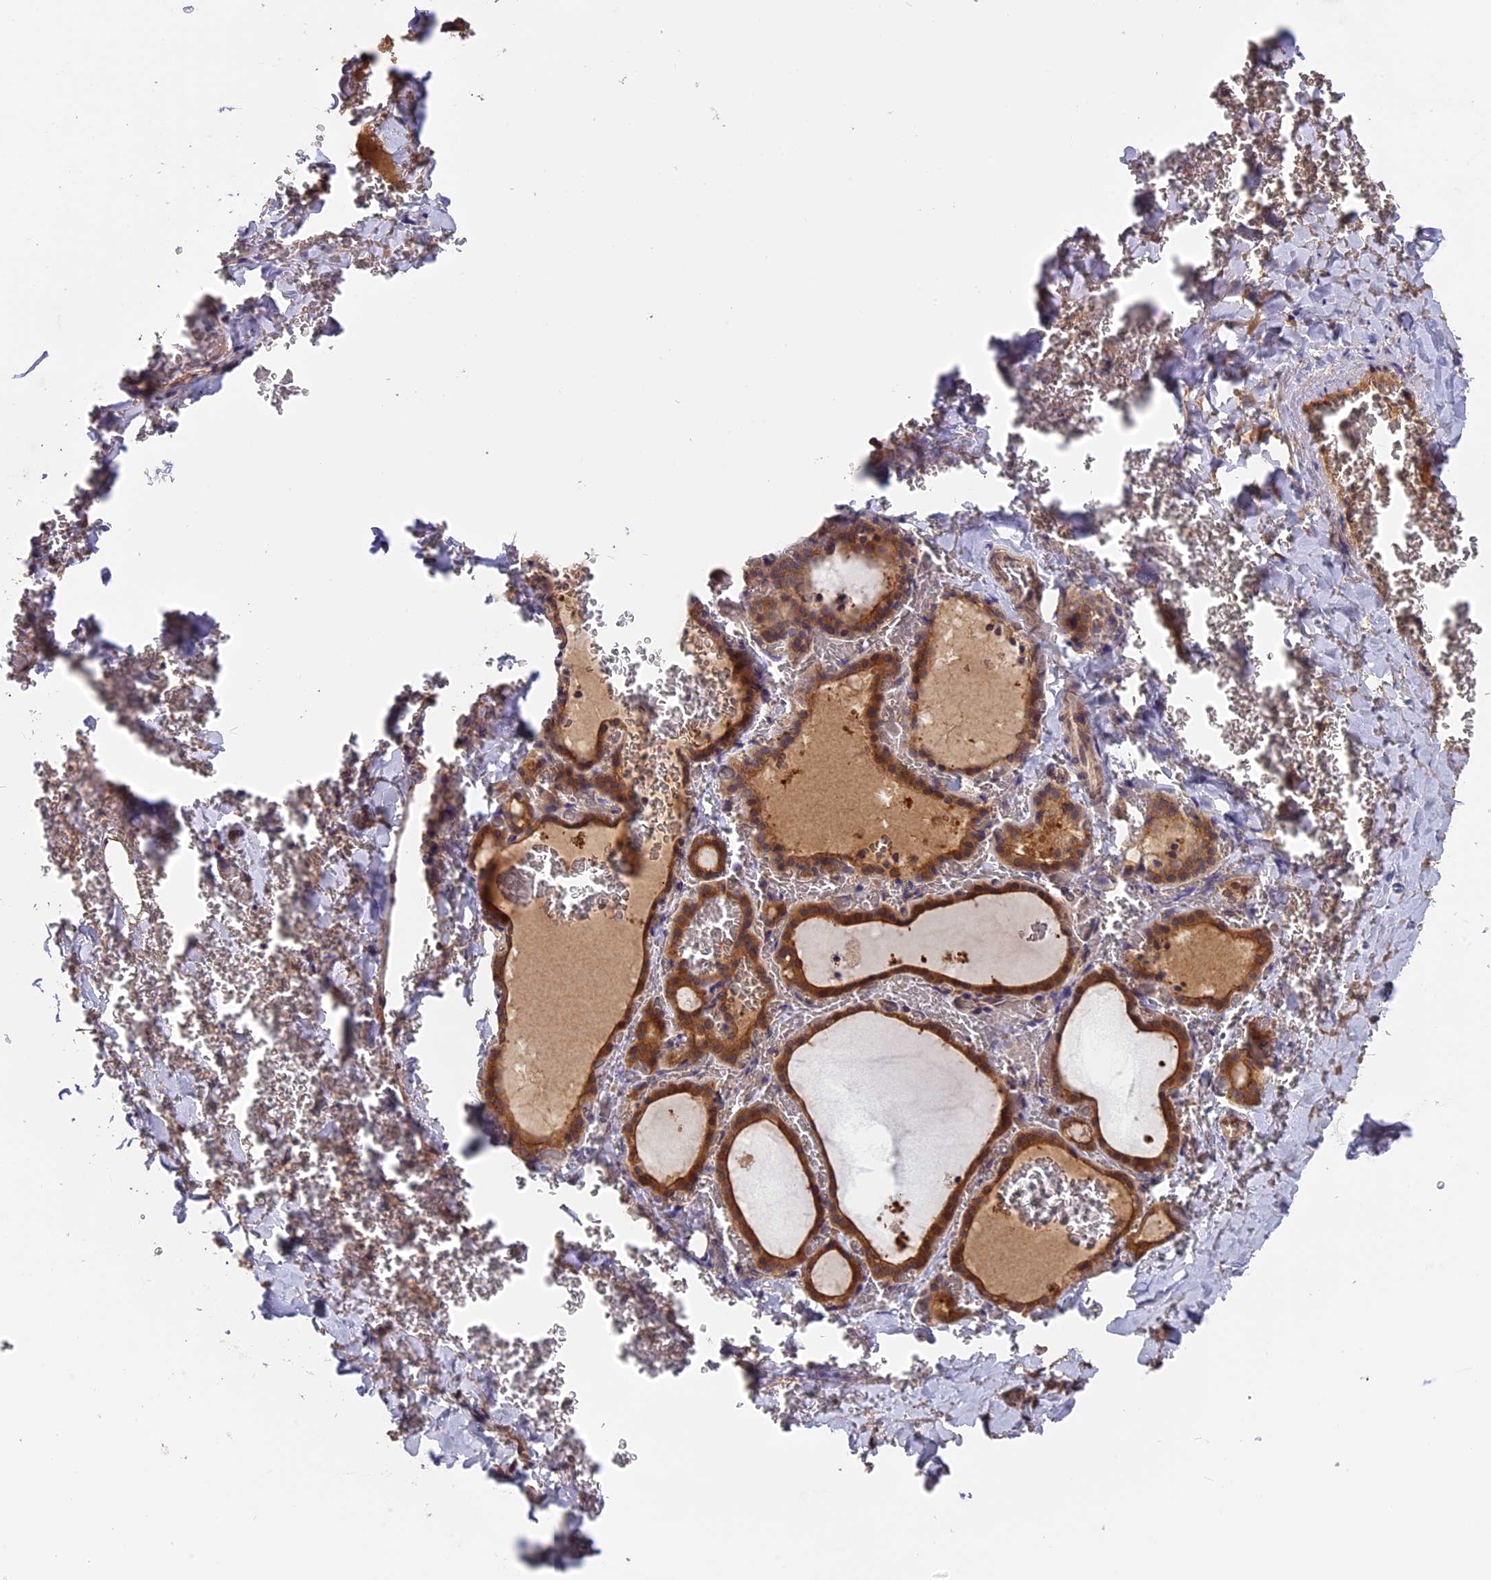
{"staining": {"intensity": "moderate", "quantity": ">75%", "location": "cytoplasmic/membranous,nuclear"}, "tissue": "thyroid gland", "cell_type": "Glandular cells", "image_type": "normal", "snomed": [{"axis": "morphology", "description": "Normal tissue, NOS"}, {"axis": "topography", "description": "Thyroid gland"}], "caption": "A photomicrograph of thyroid gland stained for a protein demonstrates moderate cytoplasmic/membranous,nuclear brown staining in glandular cells.", "gene": "SETD6", "patient": {"sex": "female", "age": 39}}